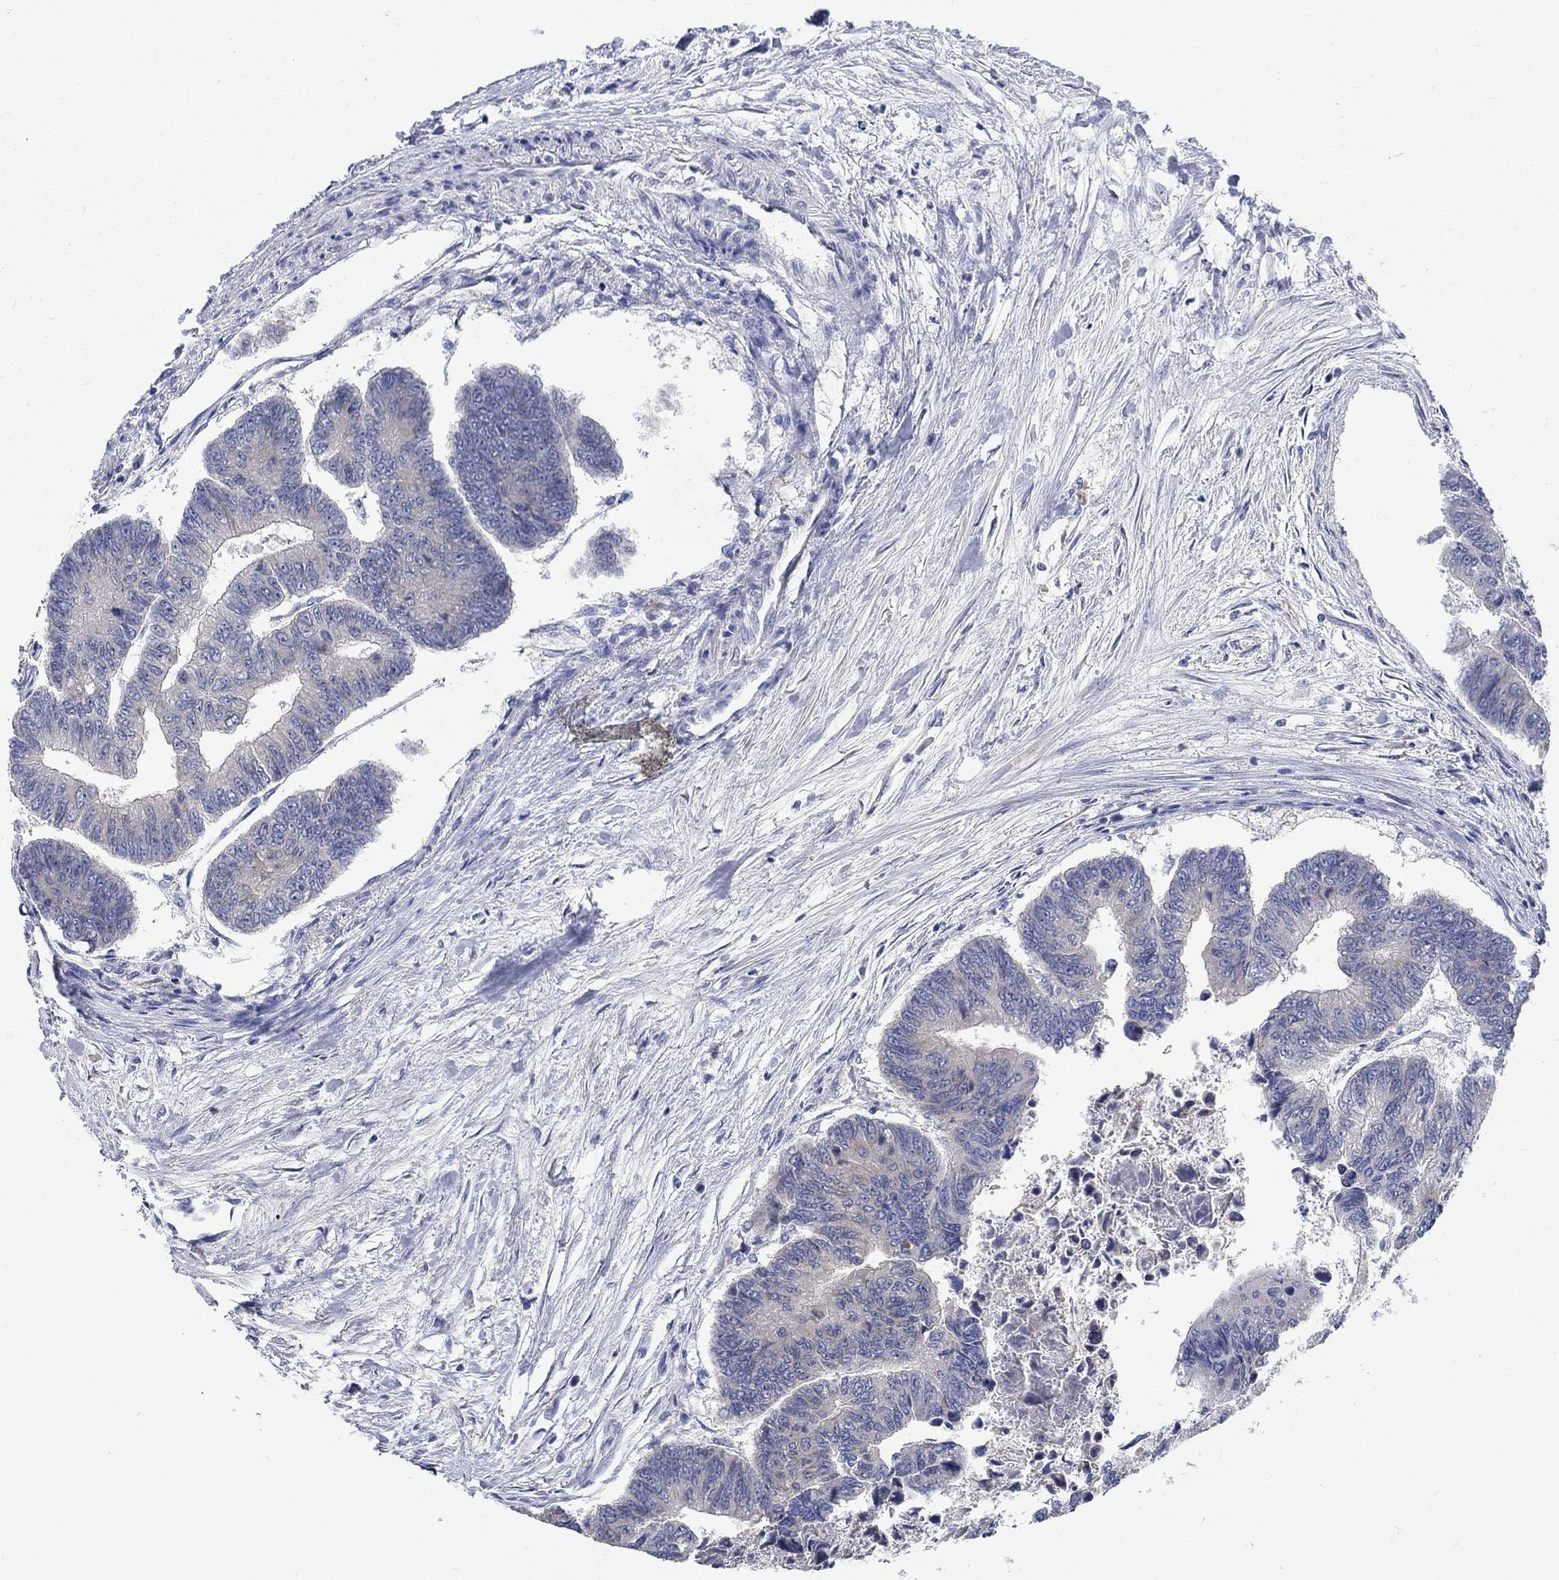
{"staining": {"intensity": "negative", "quantity": "none", "location": "none"}, "tissue": "colorectal cancer", "cell_type": "Tumor cells", "image_type": "cancer", "snomed": [{"axis": "morphology", "description": "Adenocarcinoma, NOS"}, {"axis": "topography", "description": "Colon"}], "caption": "The histopathology image reveals no staining of tumor cells in colorectal adenocarcinoma.", "gene": "UGT8", "patient": {"sex": "female", "age": 65}}